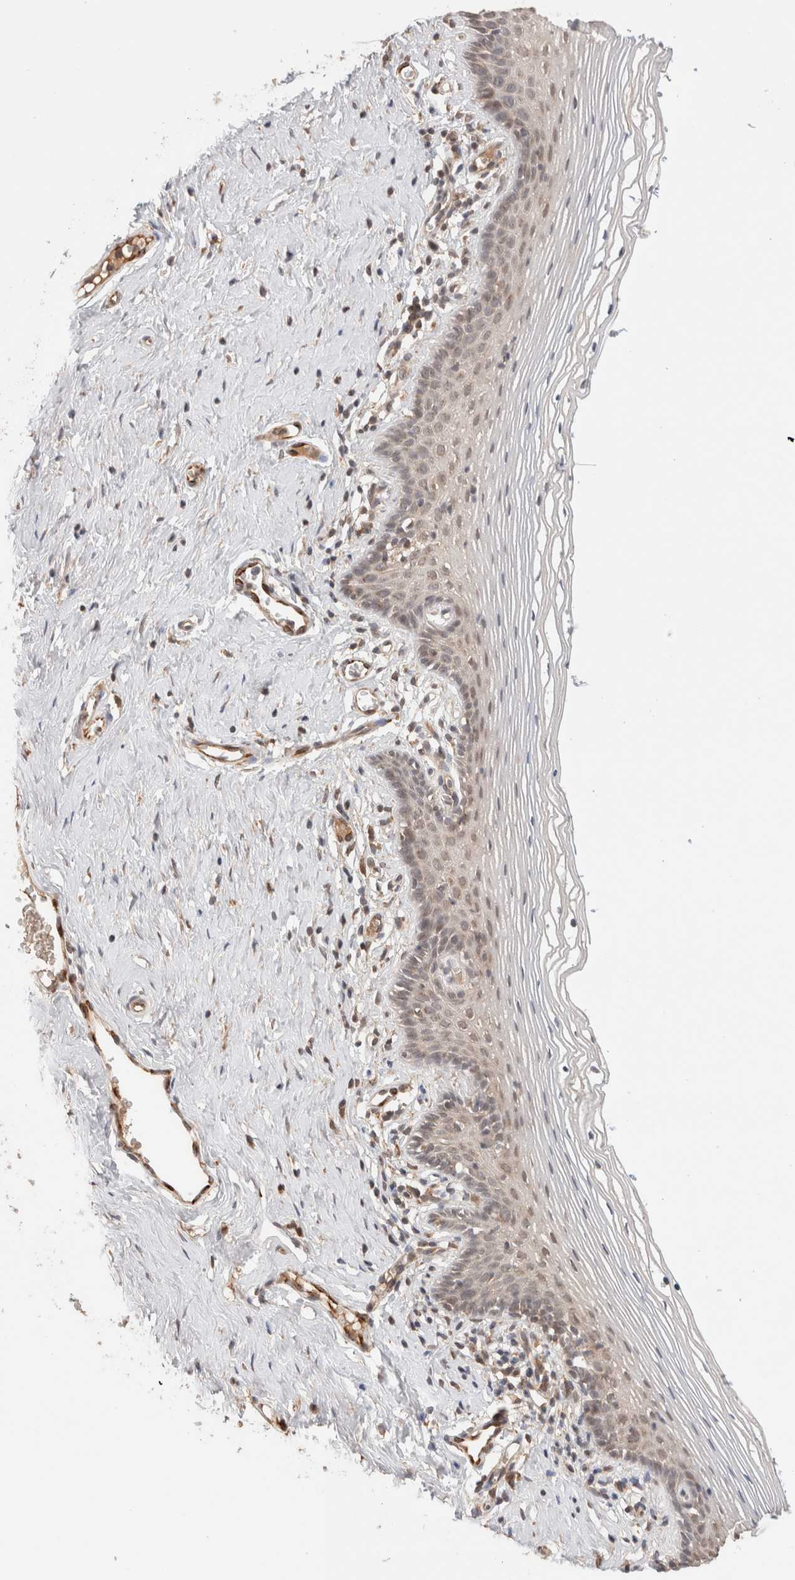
{"staining": {"intensity": "weak", "quantity": "25%-75%", "location": "cytoplasmic/membranous,nuclear"}, "tissue": "vagina", "cell_type": "Squamous epithelial cells", "image_type": "normal", "snomed": [{"axis": "morphology", "description": "Normal tissue, NOS"}, {"axis": "topography", "description": "Vagina"}], "caption": "This photomicrograph reveals immunohistochemistry (IHC) staining of benign human vagina, with low weak cytoplasmic/membranous,nuclear staining in about 25%-75% of squamous epithelial cells.", "gene": "SIKE1", "patient": {"sex": "female", "age": 32}}